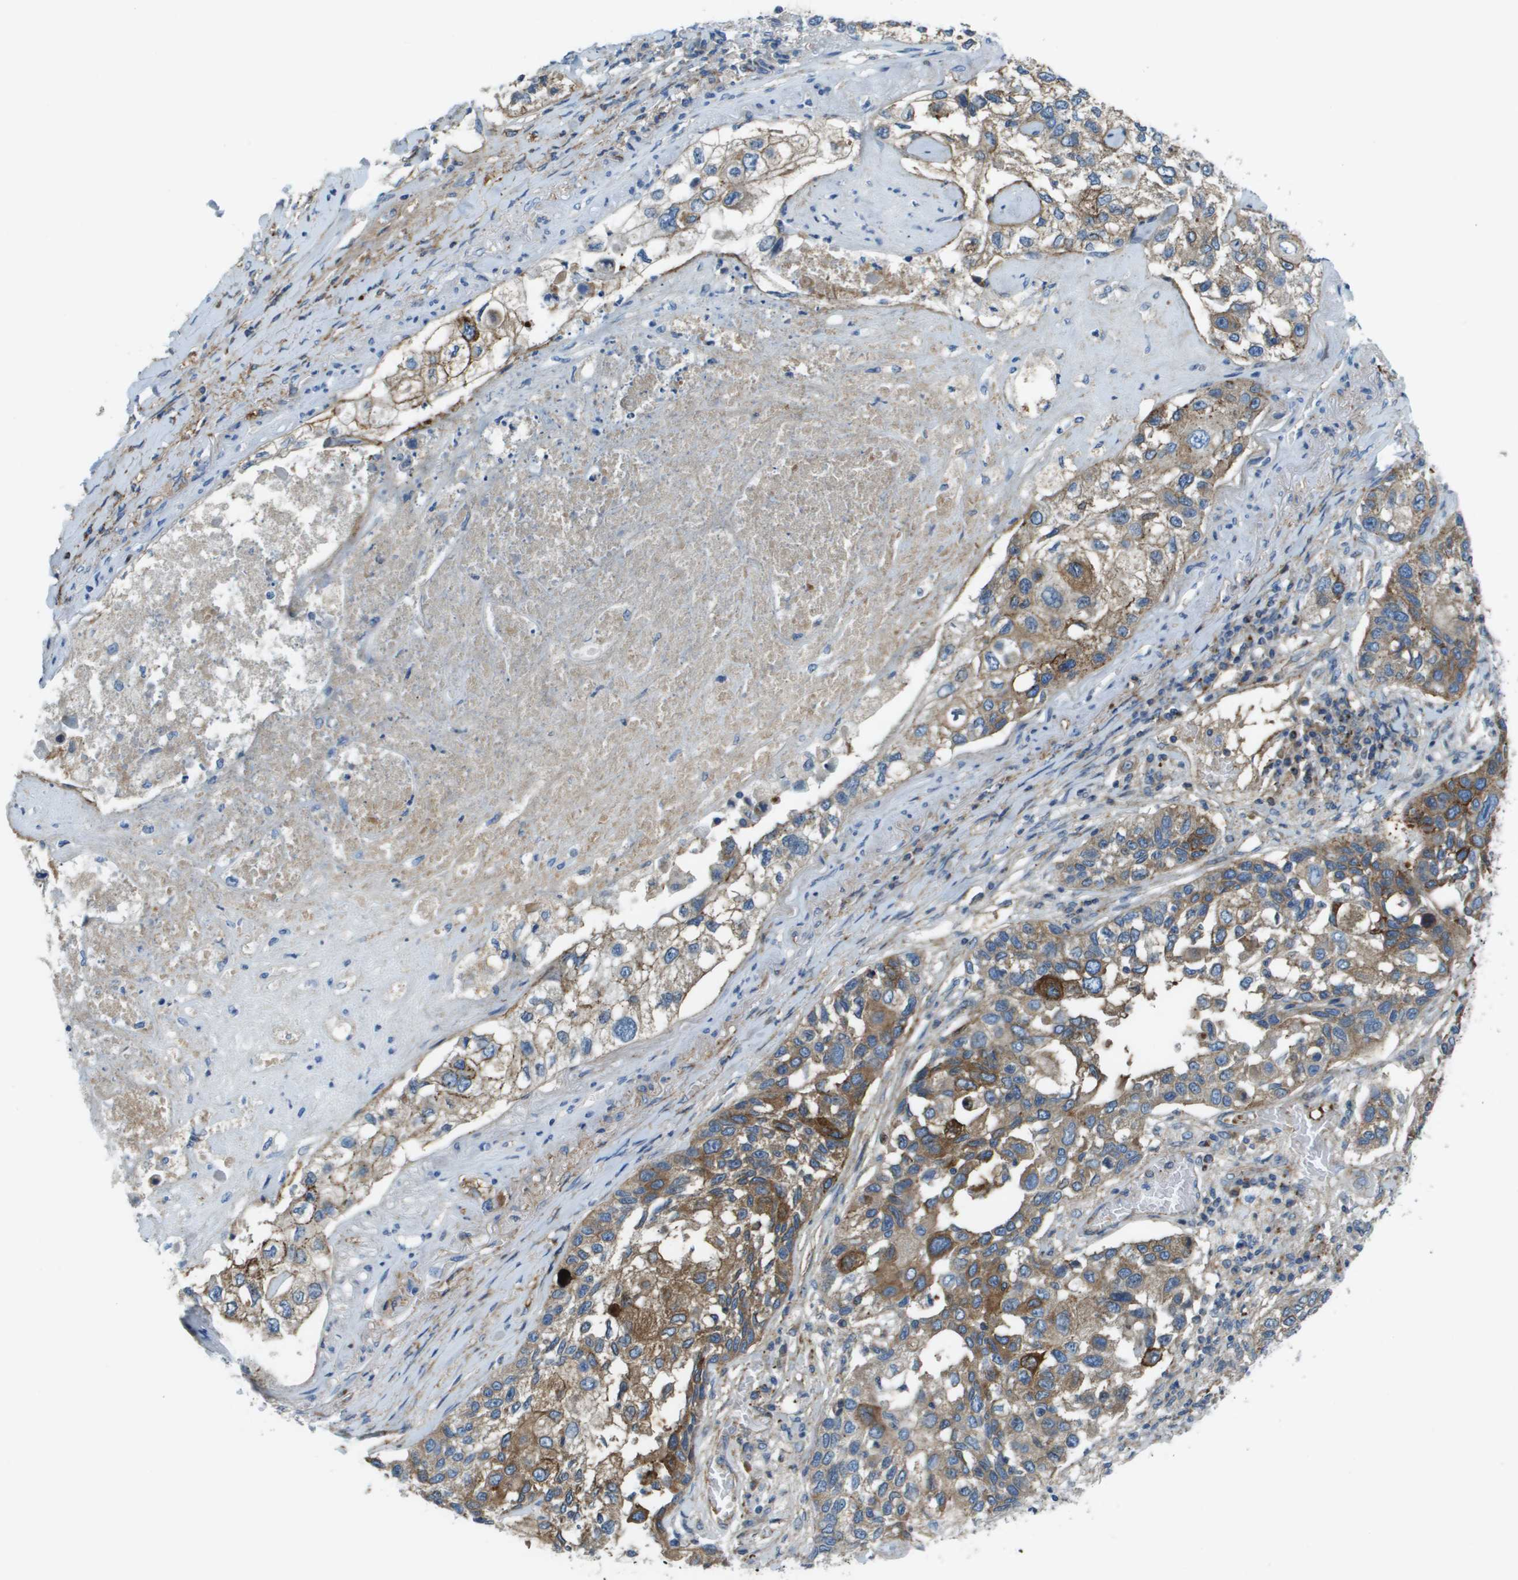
{"staining": {"intensity": "moderate", "quantity": ">75%", "location": "cytoplasmic/membranous"}, "tissue": "lung cancer", "cell_type": "Tumor cells", "image_type": "cancer", "snomed": [{"axis": "morphology", "description": "Squamous cell carcinoma, NOS"}, {"axis": "topography", "description": "Lung"}], "caption": "High-magnification brightfield microscopy of lung squamous cell carcinoma stained with DAB (brown) and counterstained with hematoxylin (blue). tumor cells exhibit moderate cytoplasmic/membranous staining is appreciated in about>75% of cells. (DAB (3,3'-diaminobenzidine) IHC with brightfield microscopy, high magnification).", "gene": "SDC1", "patient": {"sex": "male", "age": 71}}